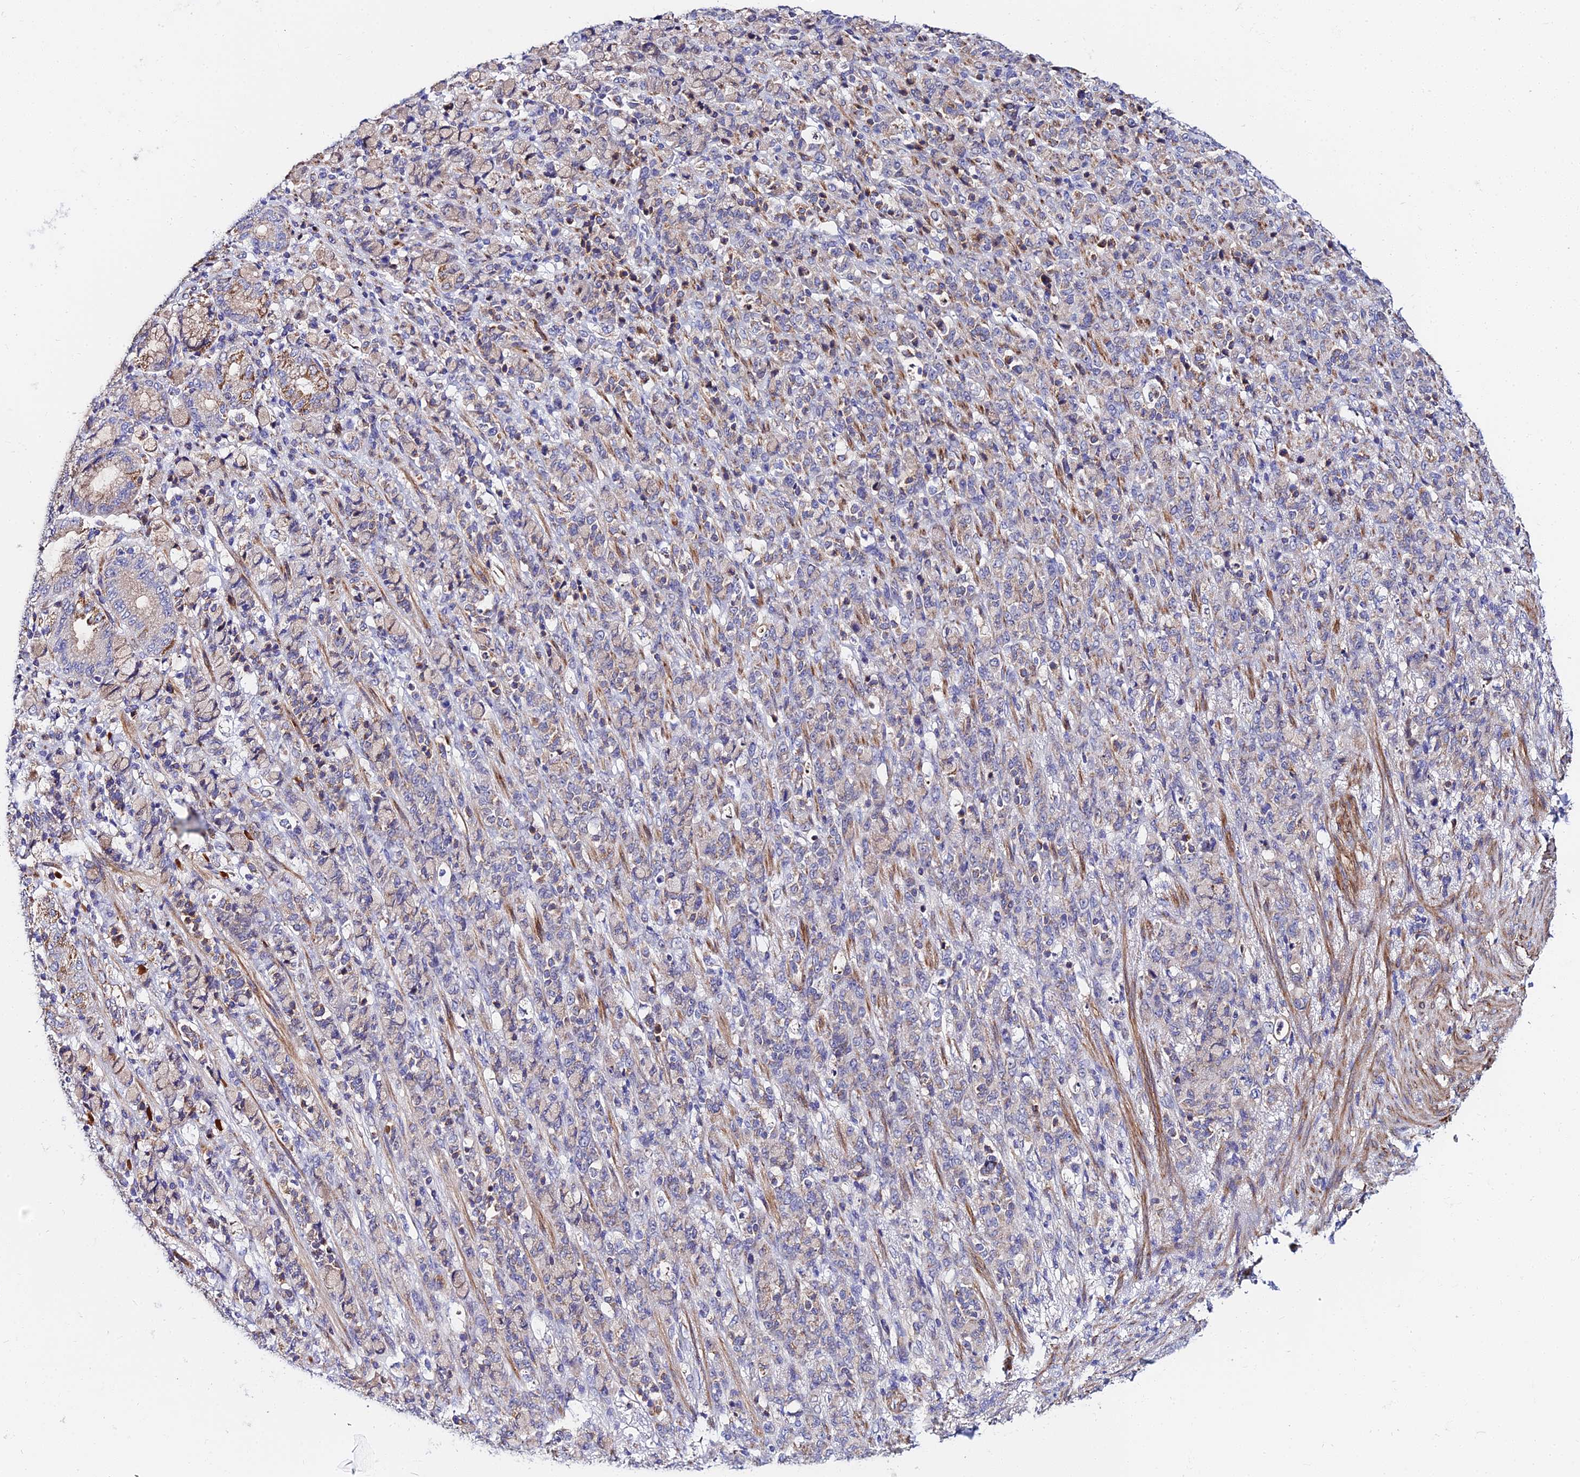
{"staining": {"intensity": "negative", "quantity": "none", "location": "none"}, "tissue": "stomach cancer", "cell_type": "Tumor cells", "image_type": "cancer", "snomed": [{"axis": "morphology", "description": "Normal tissue, NOS"}, {"axis": "morphology", "description": "Adenocarcinoma, NOS"}, {"axis": "topography", "description": "Stomach"}], "caption": "Immunohistochemistry (IHC) of human adenocarcinoma (stomach) reveals no staining in tumor cells. (Immunohistochemistry (IHC), brightfield microscopy, high magnification).", "gene": "ACOT2", "patient": {"sex": "female", "age": 79}}